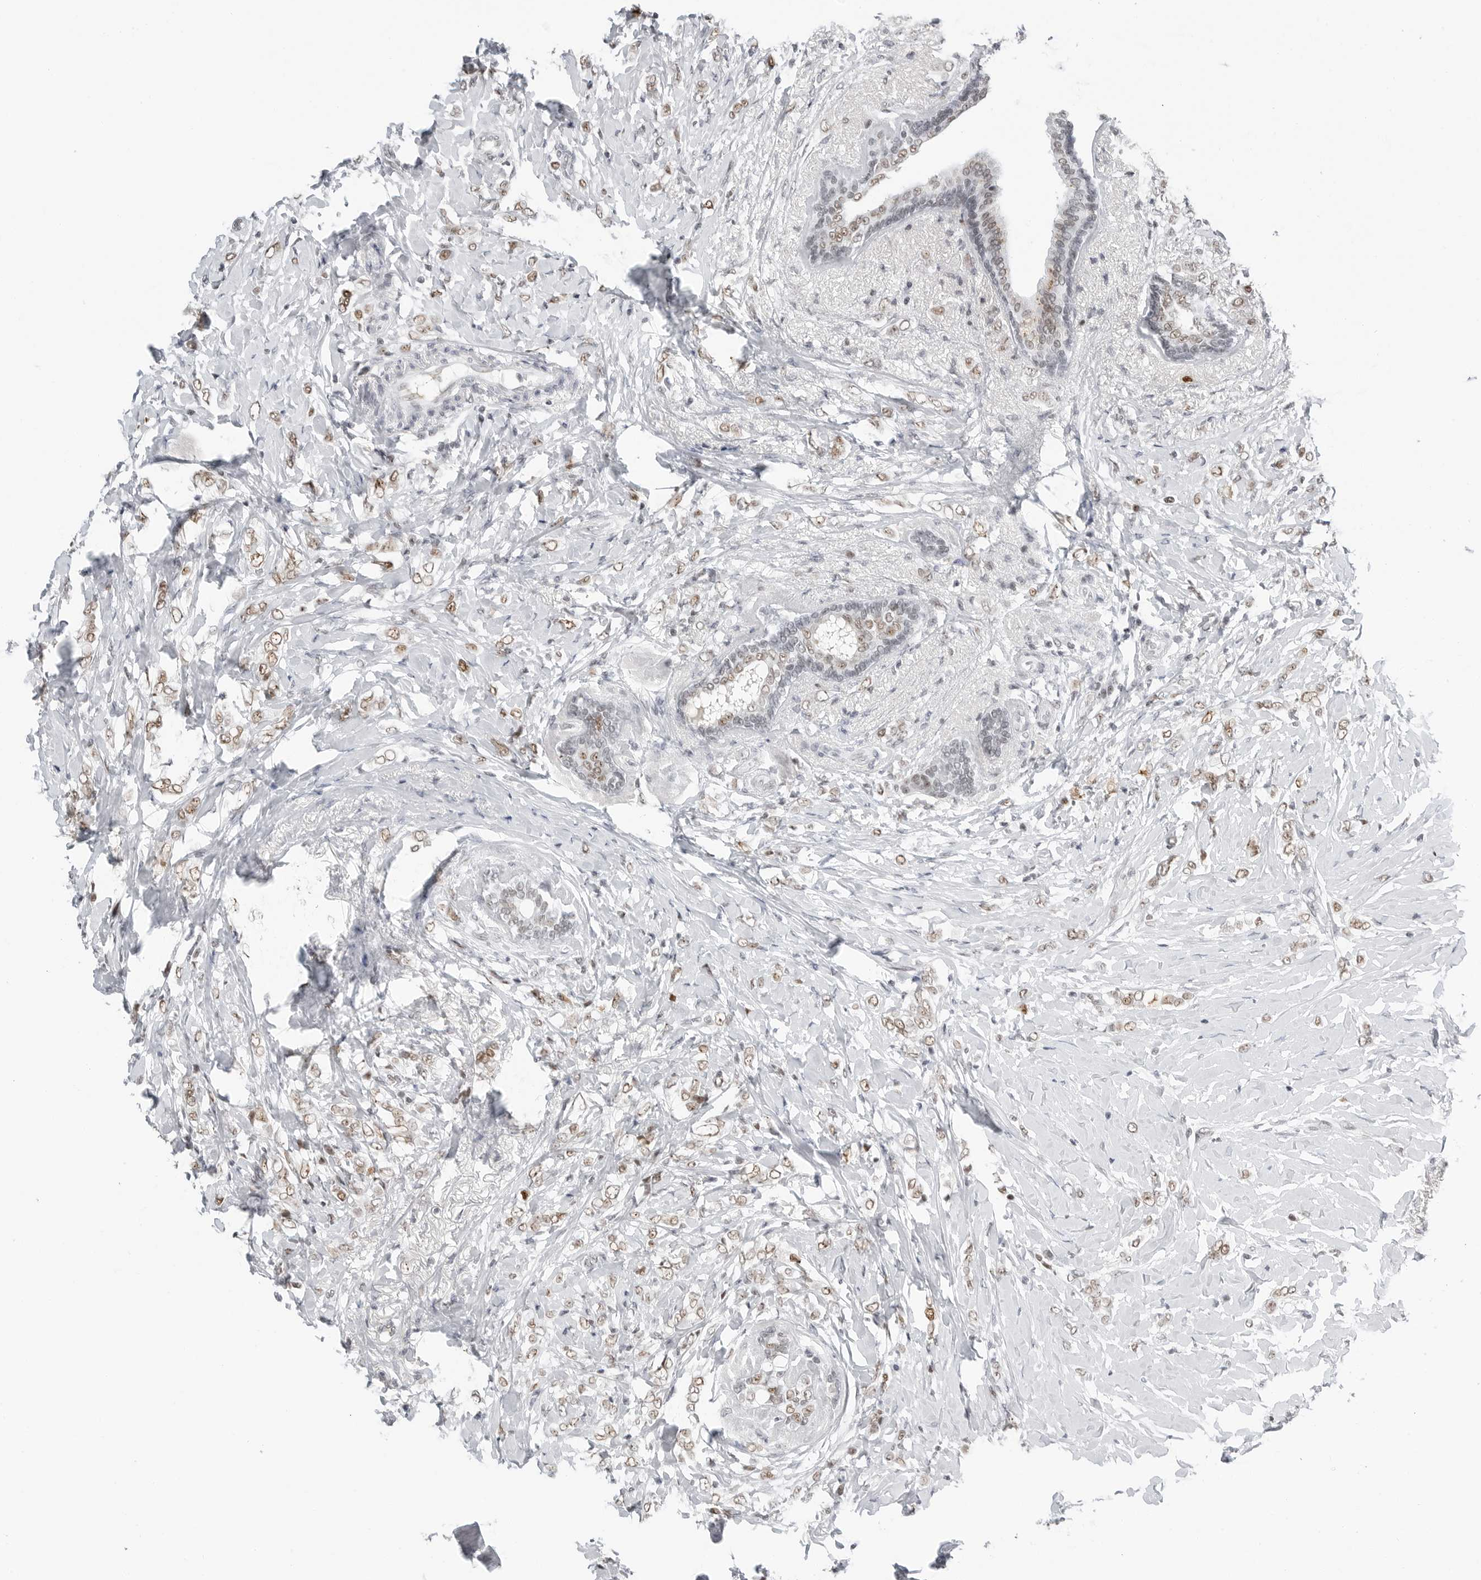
{"staining": {"intensity": "moderate", "quantity": ">75%", "location": "nuclear"}, "tissue": "breast cancer", "cell_type": "Tumor cells", "image_type": "cancer", "snomed": [{"axis": "morphology", "description": "Normal tissue, NOS"}, {"axis": "morphology", "description": "Lobular carcinoma"}, {"axis": "topography", "description": "Breast"}], "caption": "There is medium levels of moderate nuclear staining in tumor cells of breast lobular carcinoma, as demonstrated by immunohistochemical staining (brown color).", "gene": "WRAP53", "patient": {"sex": "female", "age": 47}}